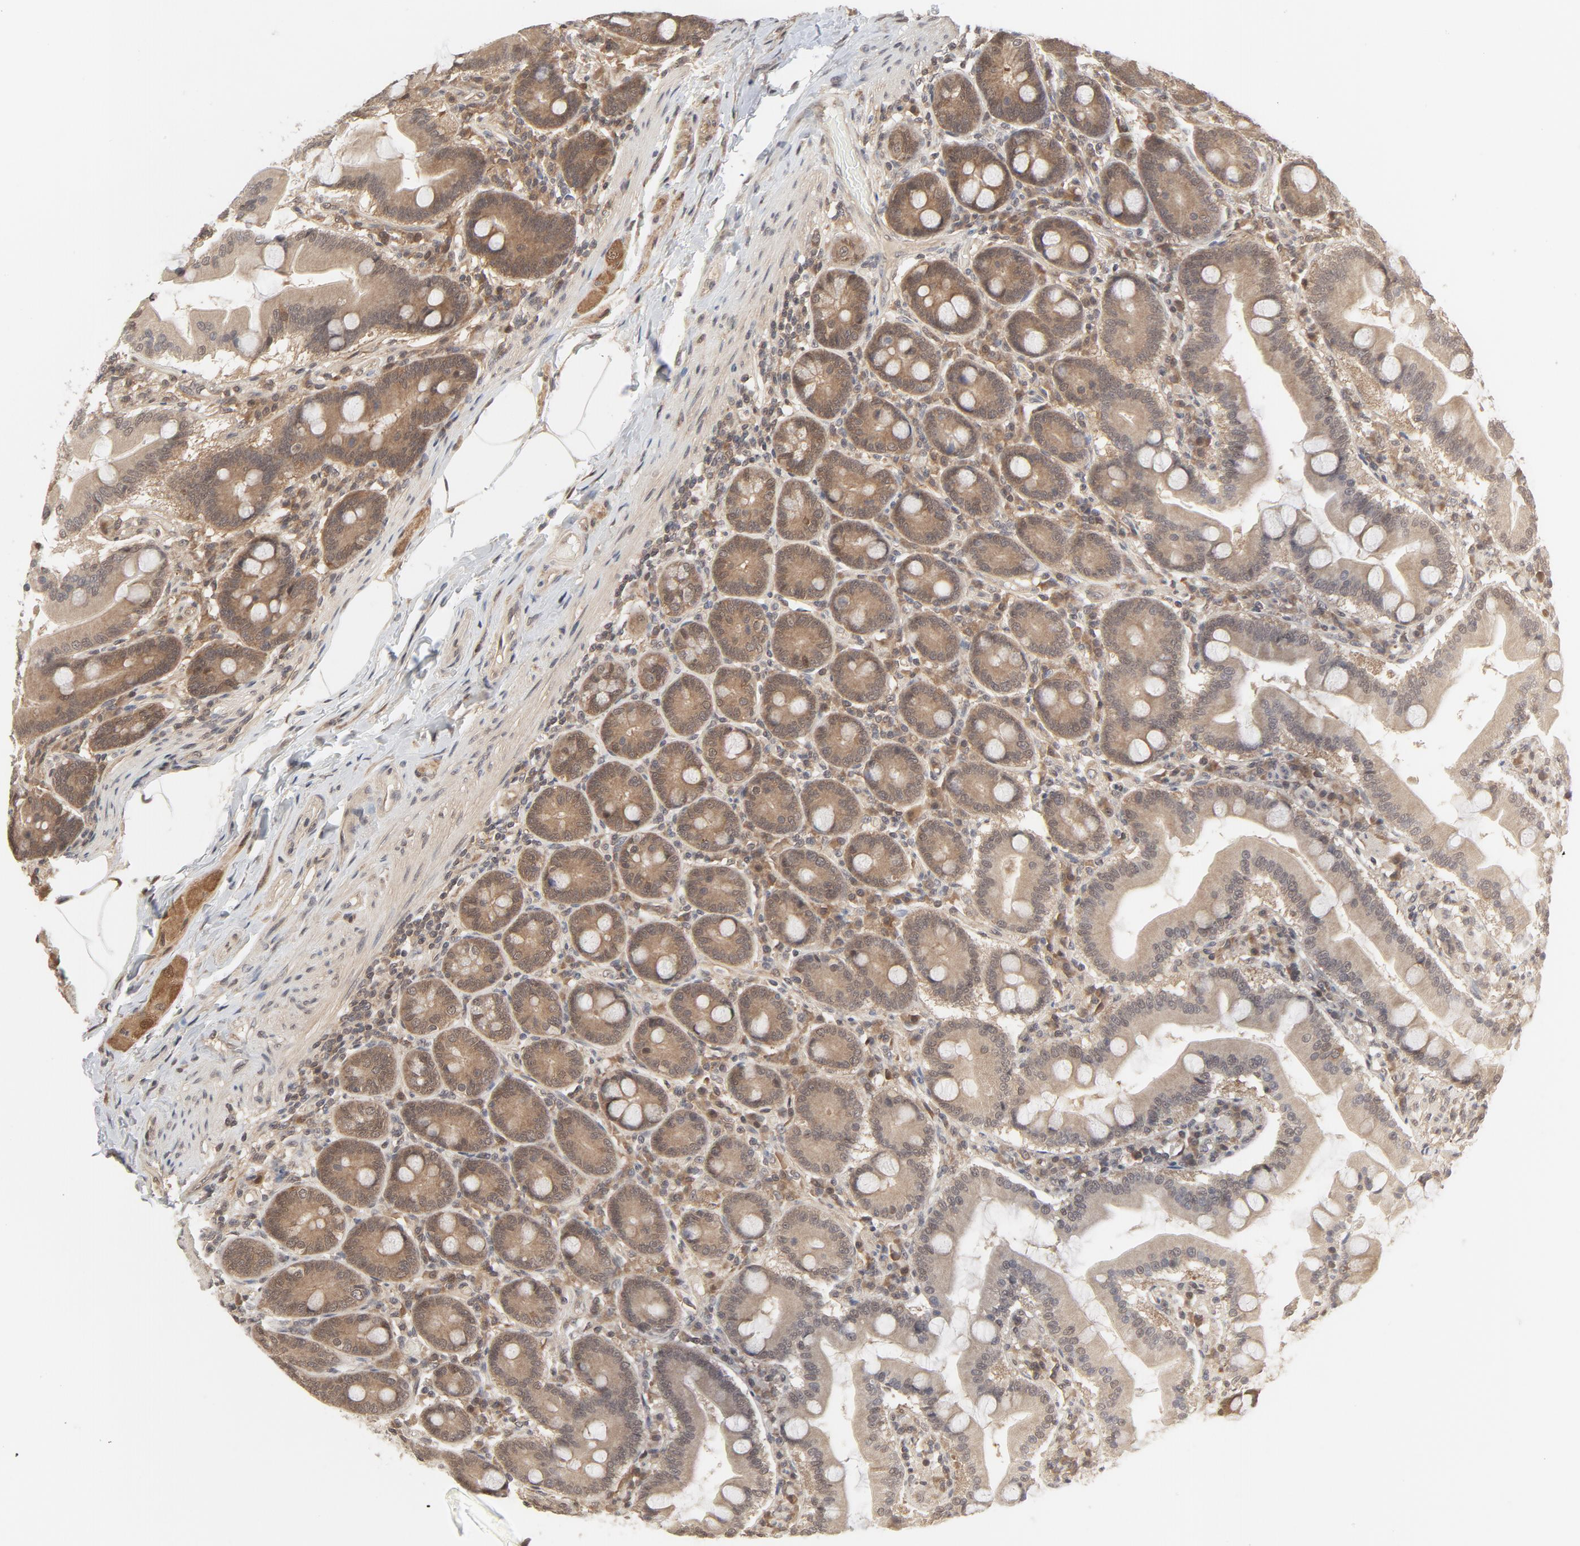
{"staining": {"intensity": "moderate", "quantity": "25%-75%", "location": "cytoplasmic/membranous,nuclear"}, "tissue": "duodenum", "cell_type": "Glandular cells", "image_type": "normal", "snomed": [{"axis": "morphology", "description": "Normal tissue, NOS"}, {"axis": "topography", "description": "Duodenum"}], "caption": "A brown stain highlights moderate cytoplasmic/membranous,nuclear expression of a protein in glandular cells of normal human duodenum. The protein of interest is stained brown, and the nuclei are stained in blue (DAB IHC with brightfield microscopy, high magnification).", "gene": "NEDD8", "patient": {"sex": "female", "age": 64}}